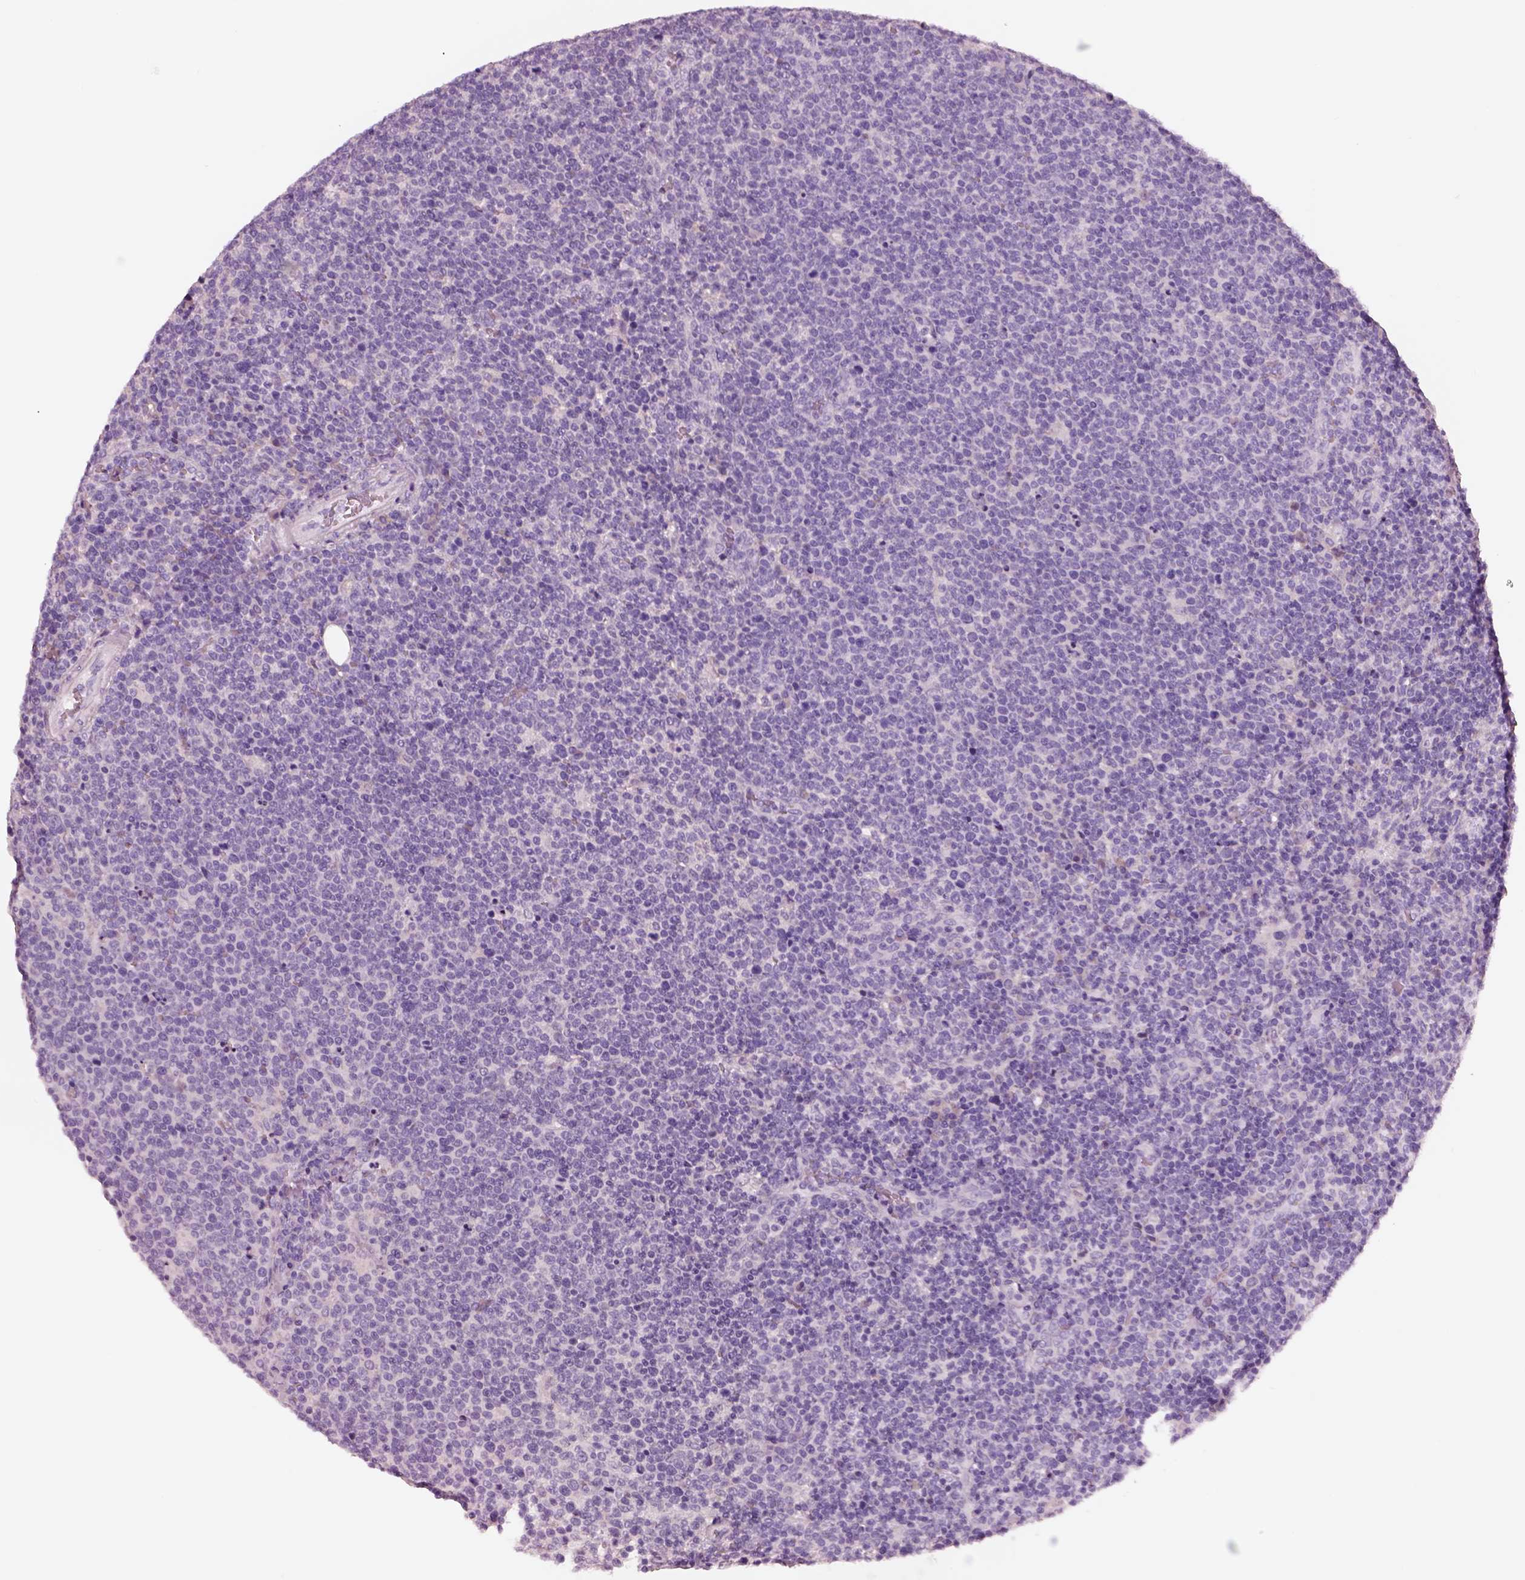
{"staining": {"intensity": "negative", "quantity": "none", "location": "none"}, "tissue": "lymphoma", "cell_type": "Tumor cells", "image_type": "cancer", "snomed": [{"axis": "morphology", "description": "Malignant lymphoma, non-Hodgkin's type, High grade"}, {"axis": "topography", "description": "Lymph node"}], "caption": "Tumor cells are negative for protein expression in human high-grade malignant lymphoma, non-Hodgkin's type.", "gene": "PNOC", "patient": {"sex": "male", "age": 61}}